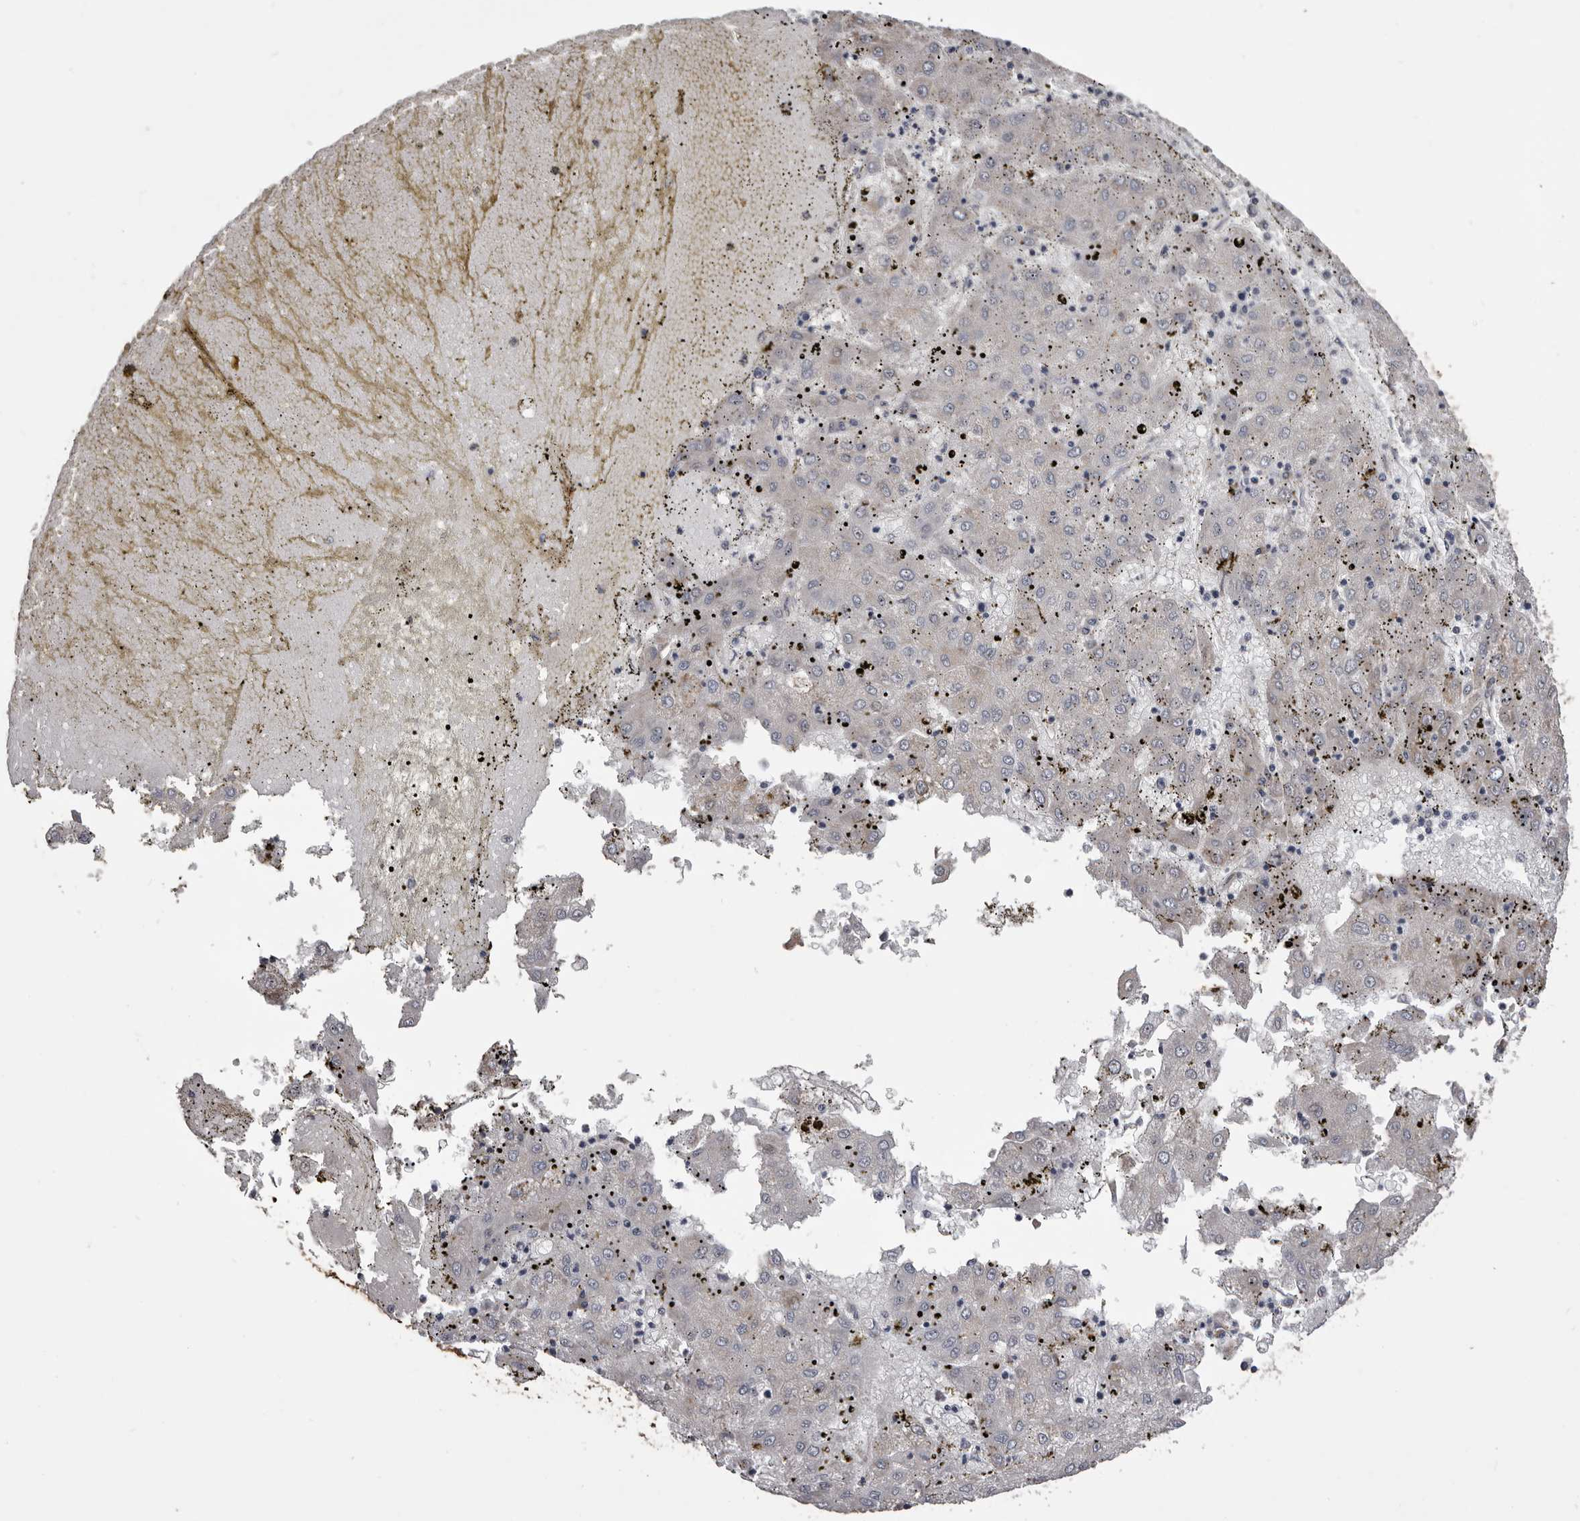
{"staining": {"intensity": "negative", "quantity": "none", "location": "none"}, "tissue": "liver cancer", "cell_type": "Tumor cells", "image_type": "cancer", "snomed": [{"axis": "morphology", "description": "Carcinoma, Hepatocellular, NOS"}, {"axis": "topography", "description": "Liver"}], "caption": "Photomicrograph shows no significant protein positivity in tumor cells of liver cancer.", "gene": "CEP104", "patient": {"sex": "male", "age": 72}}